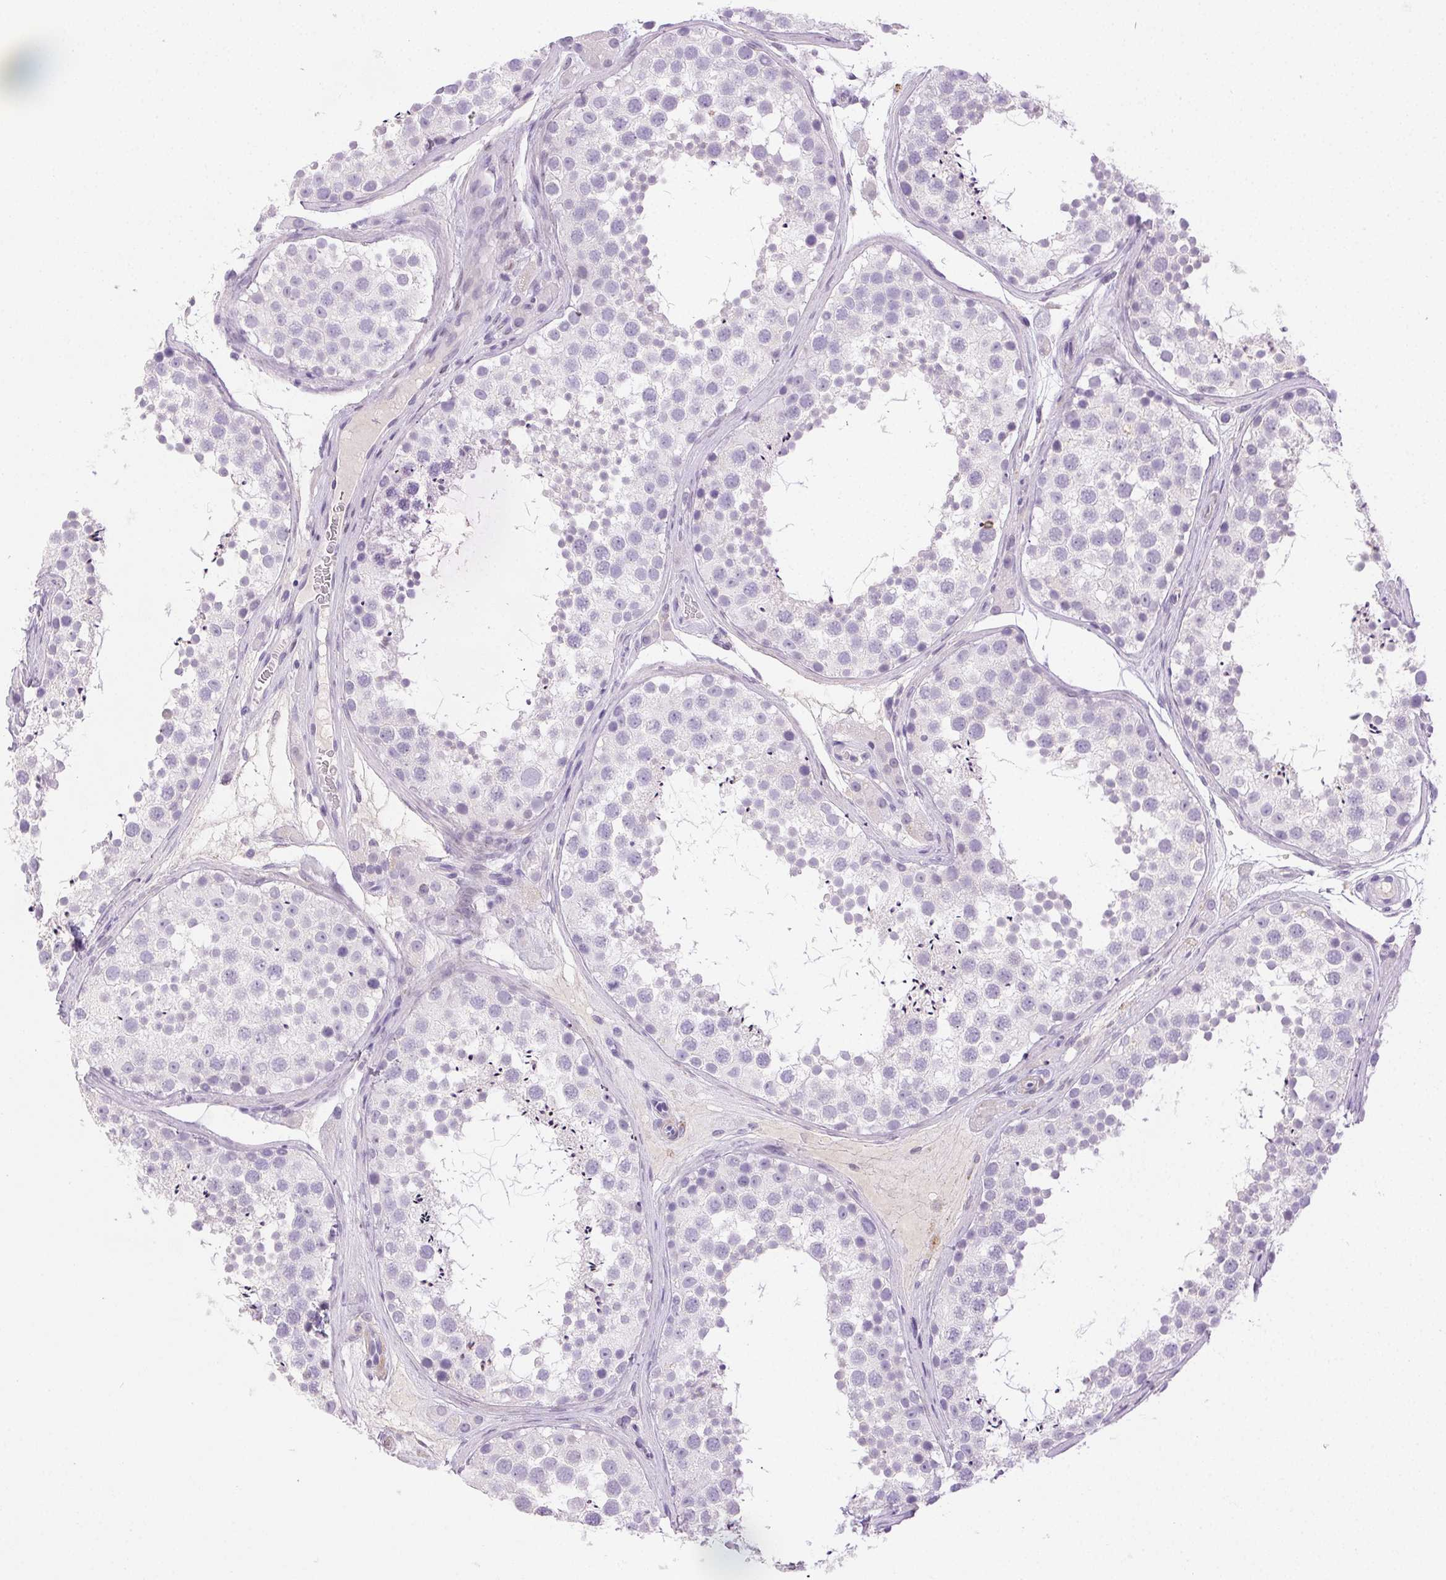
{"staining": {"intensity": "negative", "quantity": "none", "location": "none"}, "tissue": "testis", "cell_type": "Cells in seminiferous ducts", "image_type": "normal", "snomed": [{"axis": "morphology", "description": "Normal tissue, NOS"}, {"axis": "topography", "description": "Testis"}], "caption": "DAB (3,3'-diaminobenzidine) immunohistochemical staining of normal human testis exhibits no significant positivity in cells in seminiferous ducts.", "gene": "EMX2", "patient": {"sex": "male", "age": 41}}